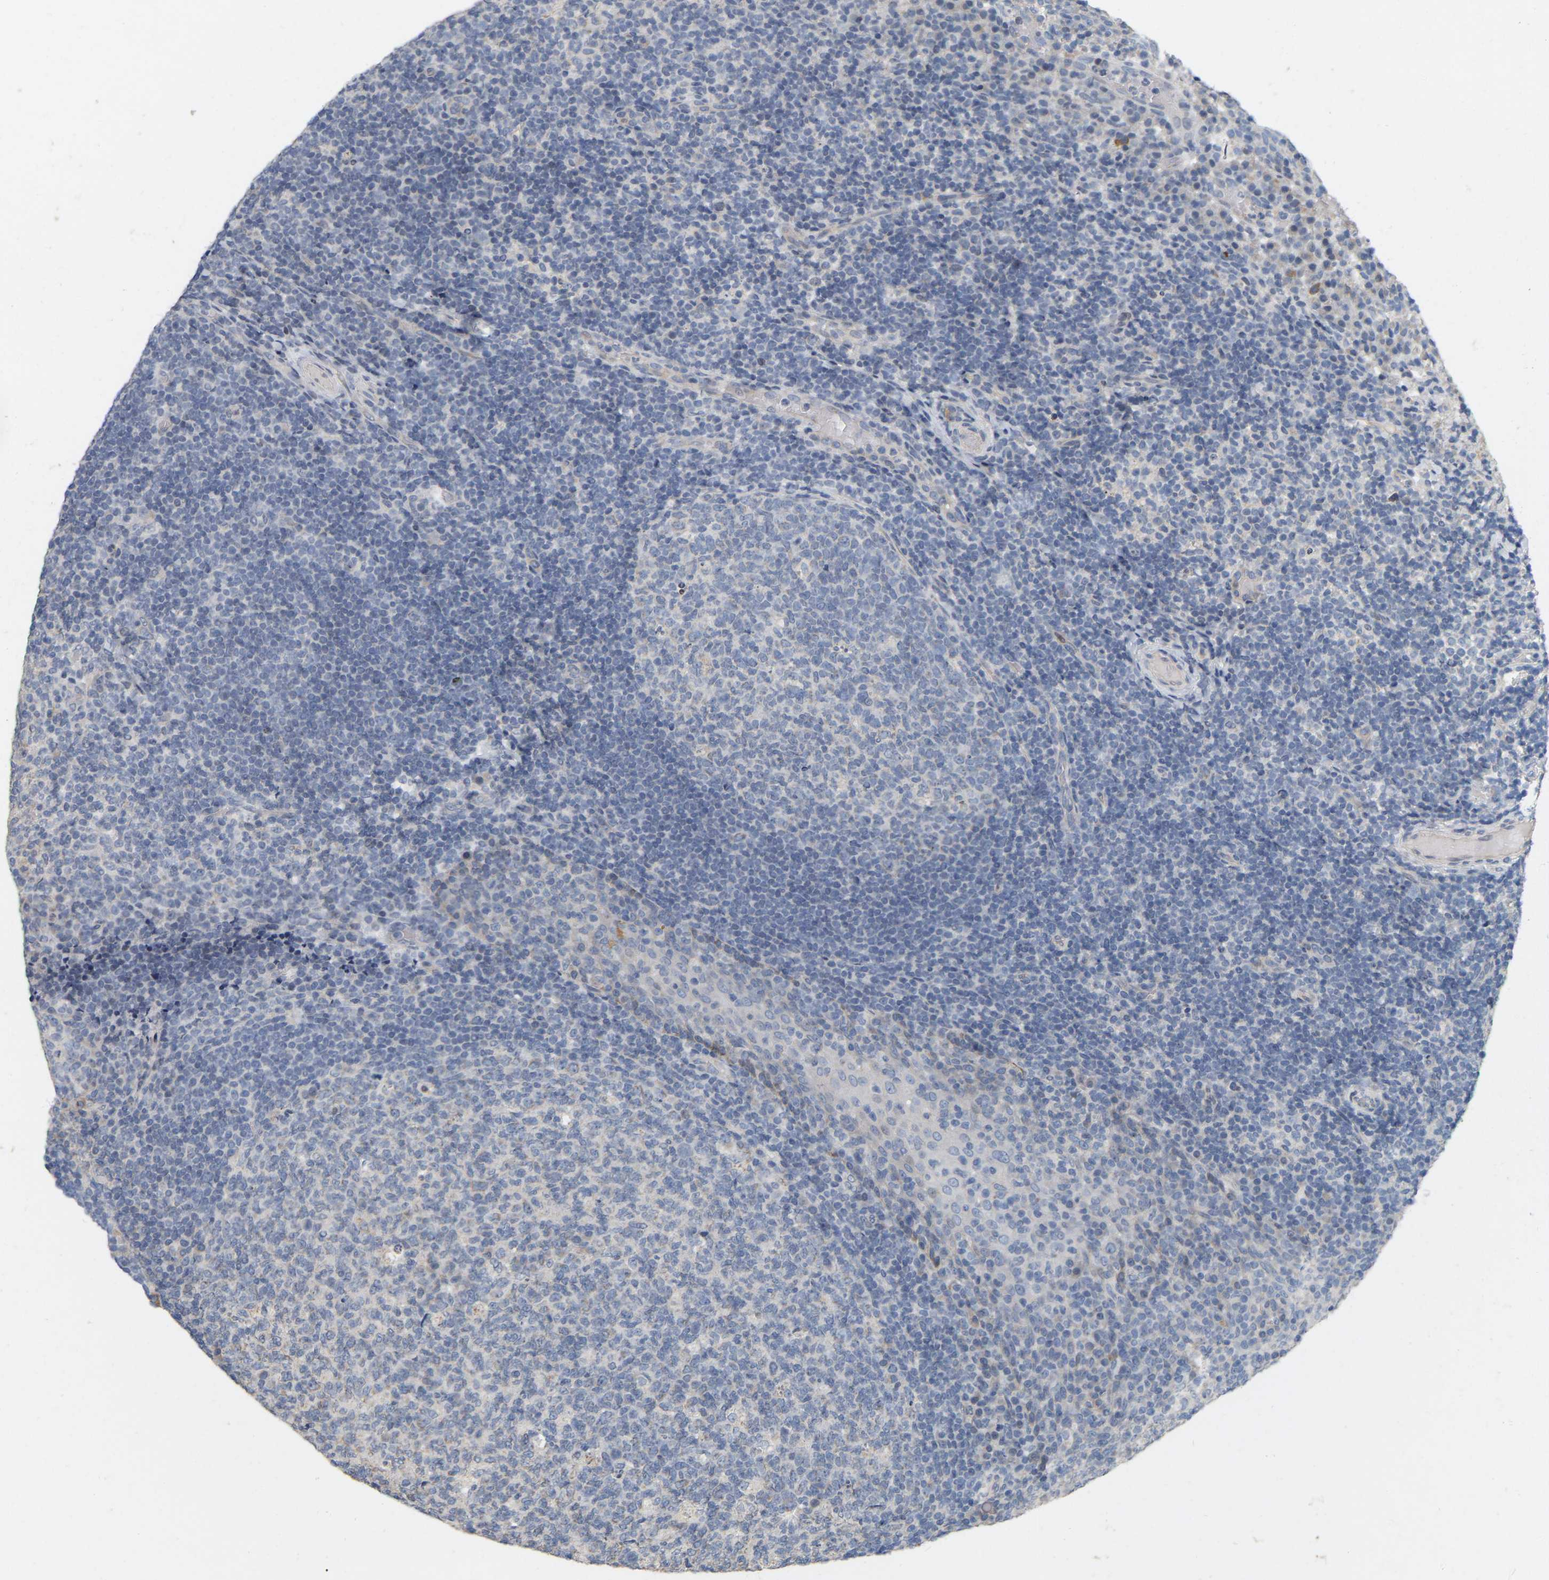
{"staining": {"intensity": "weak", "quantity": "<25%", "location": "cytoplasmic/membranous"}, "tissue": "tonsil", "cell_type": "Germinal center cells", "image_type": "normal", "snomed": [{"axis": "morphology", "description": "Normal tissue, NOS"}, {"axis": "topography", "description": "Tonsil"}], "caption": "IHC of normal human tonsil displays no staining in germinal center cells.", "gene": "SSH1", "patient": {"sex": "female", "age": 19}}